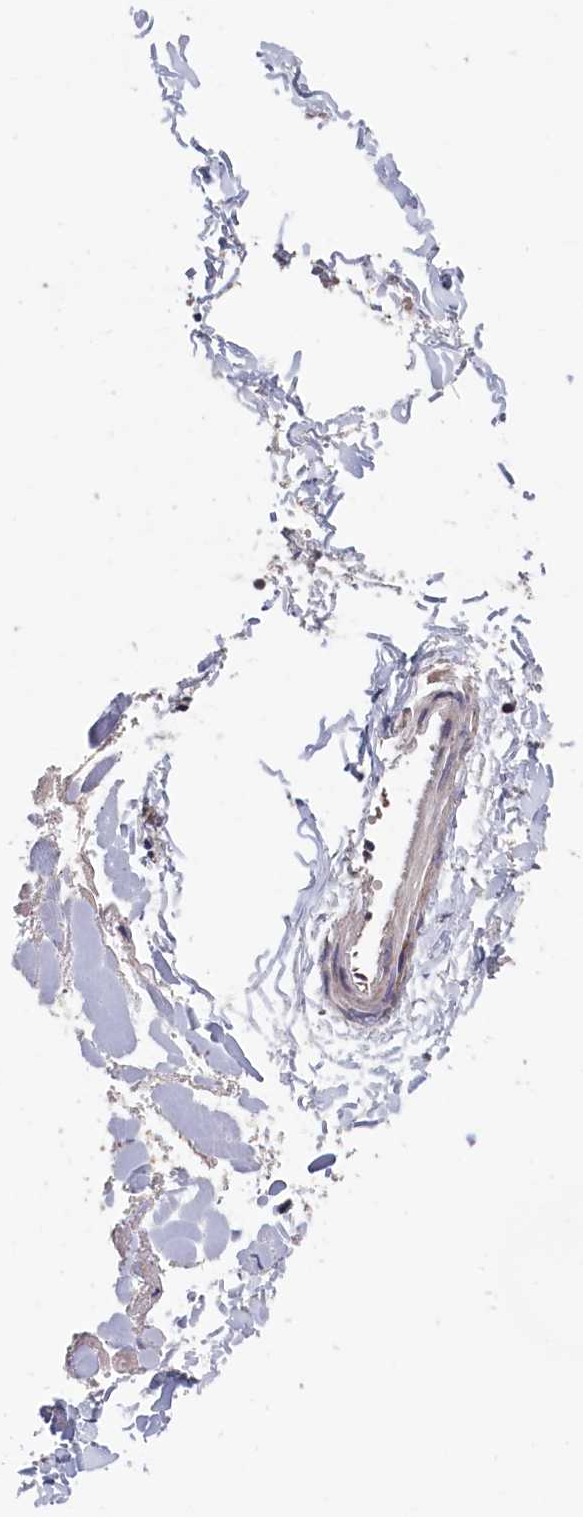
{"staining": {"intensity": "moderate", "quantity": ">75%", "location": "cytoplasmic/membranous,nuclear"}, "tissue": "soft tissue", "cell_type": "Fibroblasts", "image_type": "normal", "snomed": [{"axis": "morphology", "description": "Normal tissue, NOS"}, {"axis": "morphology", "description": "Adenocarcinoma, NOS"}, {"axis": "topography", "description": "Smooth muscle"}, {"axis": "topography", "description": "Colon"}], "caption": "The photomicrograph demonstrates staining of normal soft tissue, revealing moderate cytoplasmic/membranous,nuclear protein expression (brown color) within fibroblasts.", "gene": "LSG1", "patient": {"sex": "male", "age": 14}}